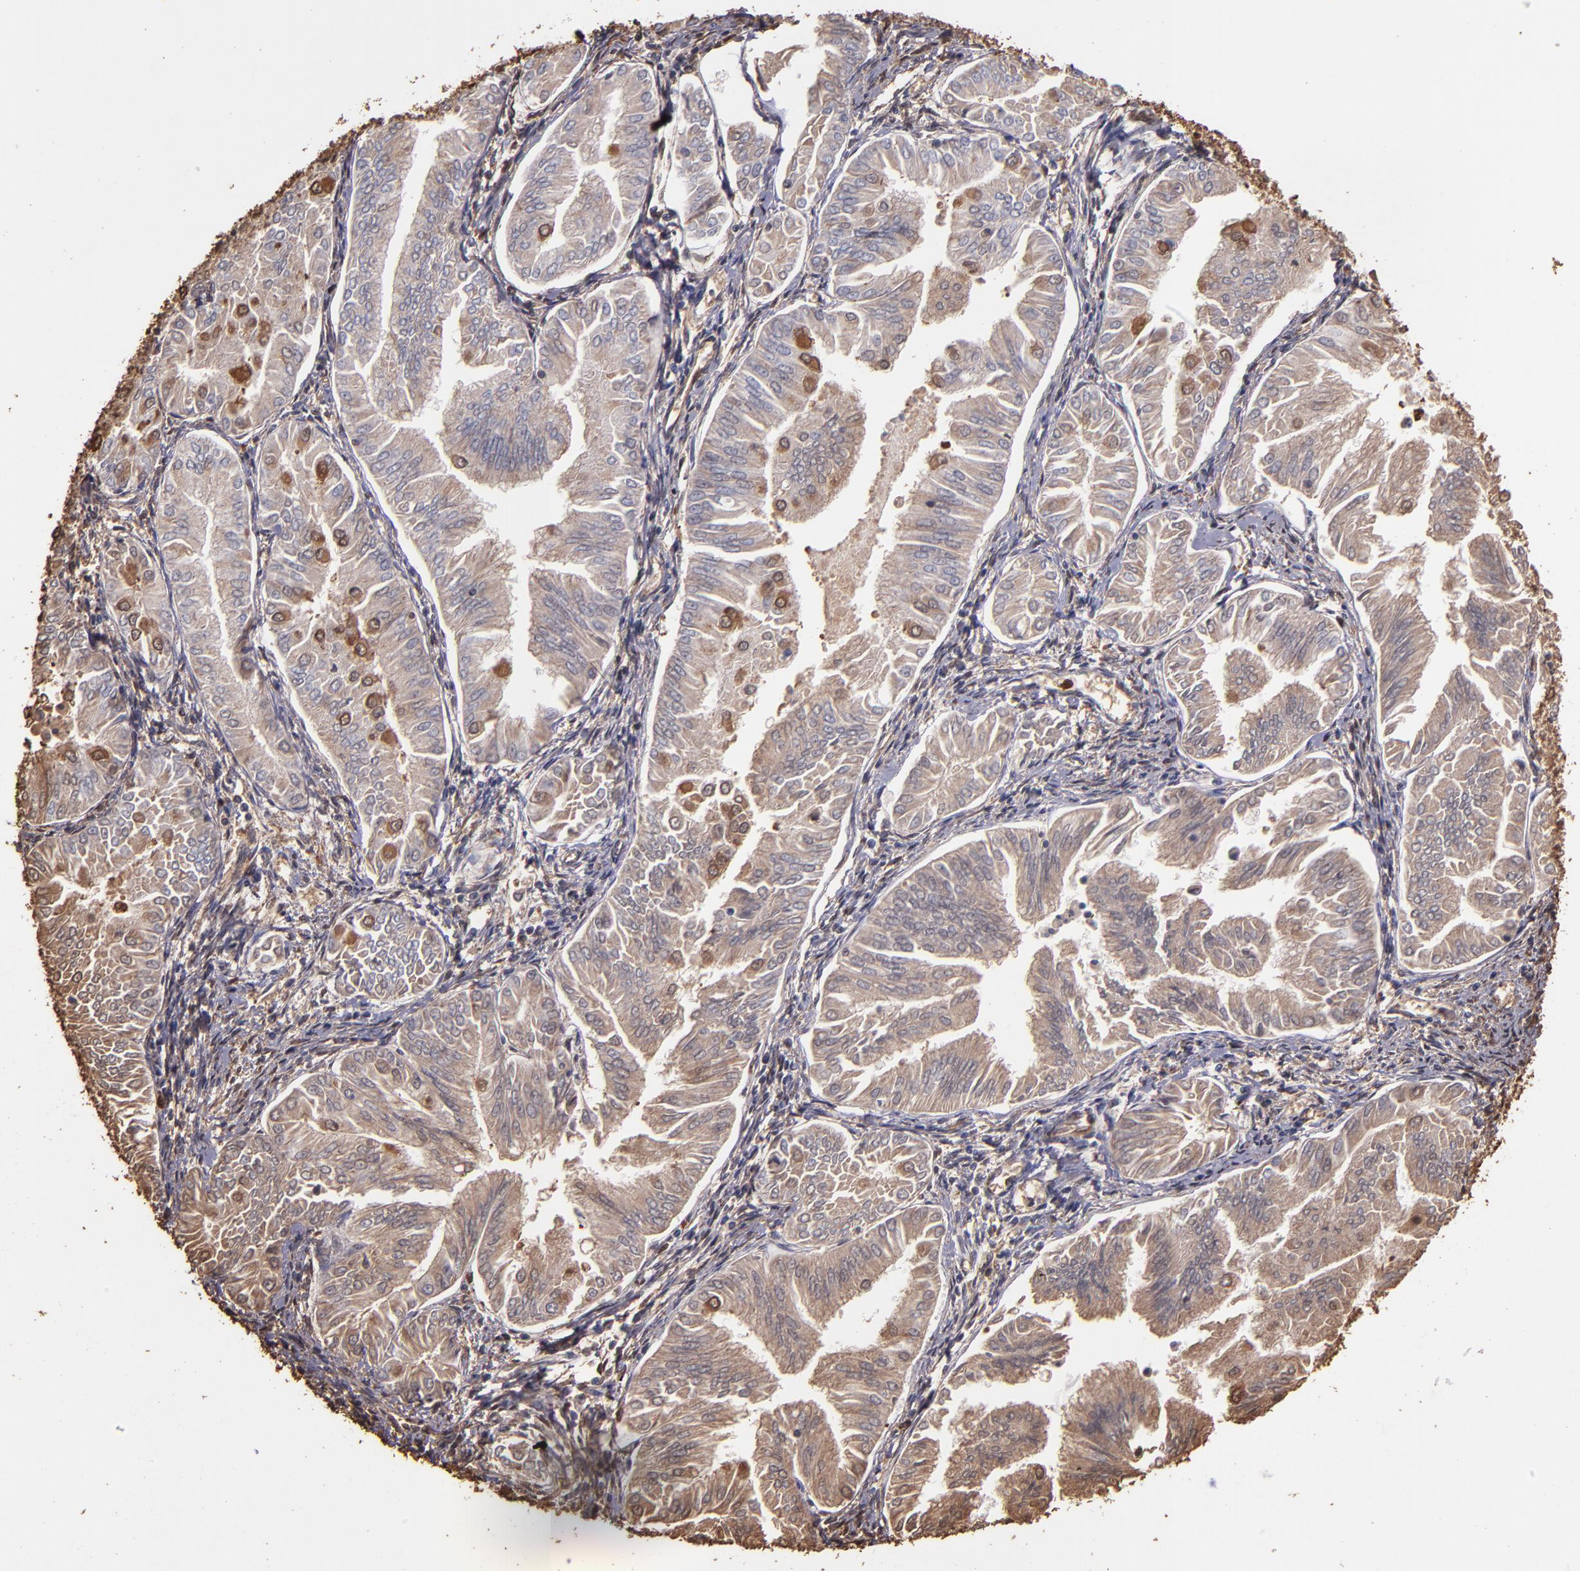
{"staining": {"intensity": "weak", "quantity": ">75%", "location": "cytoplasmic/membranous"}, "tissue": "endometrial cancer", "cell_type": "Tumor cells", "image_type": "cancer", "snomed": [{"axis": "morphology", "description": "Adenocarcinoma, NOS"}, {"axis": "topography", "description": "Endometrium"}], "caption": "A histopathology image showing weak cytoplasmic/membranous positivity in approximately >75% of tumor cells in endometrial adenocarcinoma, as visualized by brown immunohistochemical staining.", "gene": "S100A6", "patient": {"sex": "female", "age": 53}}